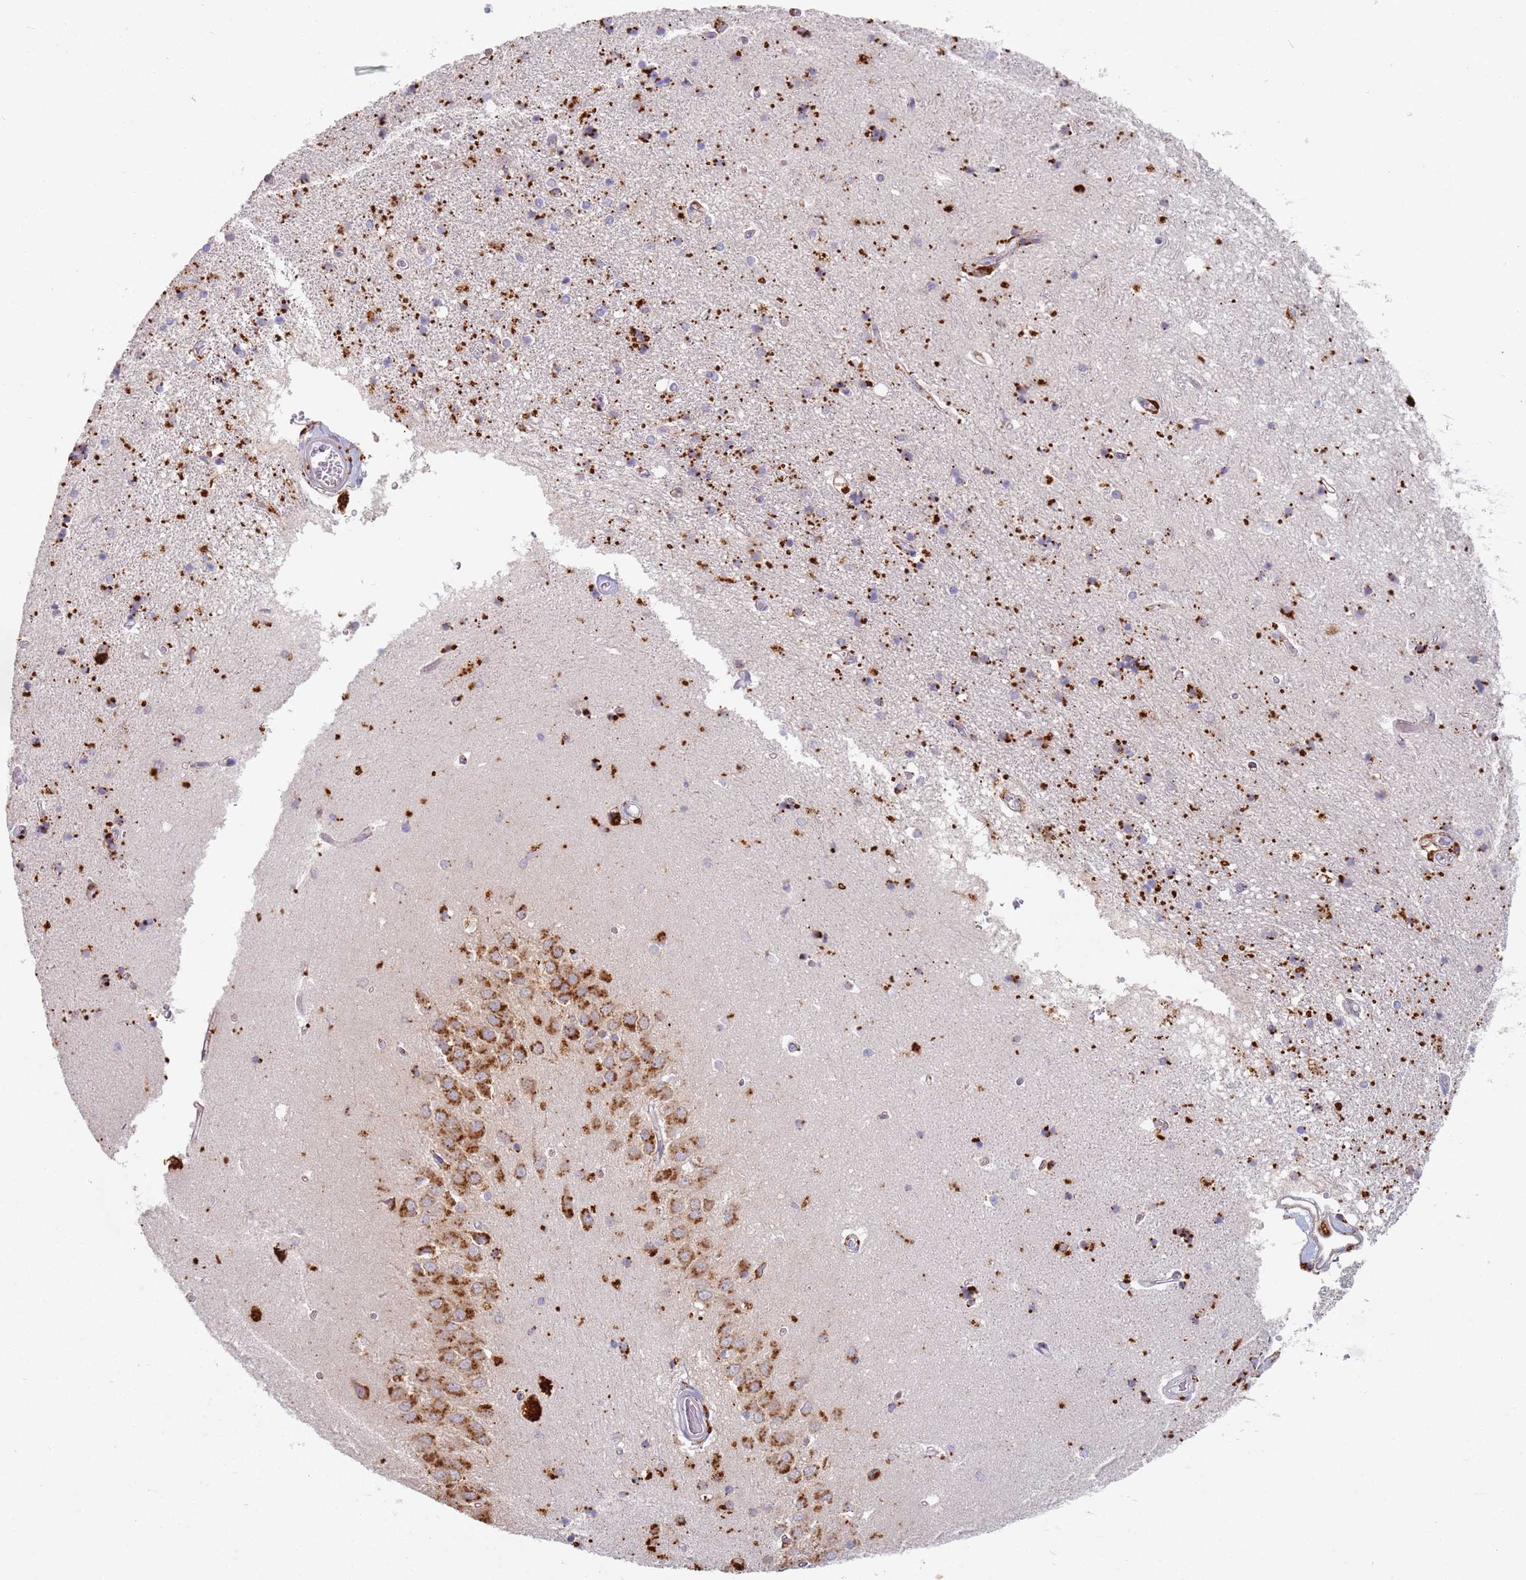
{"staining": {"intensity": "weak", "quantity": "<25%", "location": "cytoplasmic/membranous"}, "tissue": "hippocampus", "cell_type": "Glial cells", "image_type": "normal", "snomed": [{"axis": "morphology", "description": "Normal tissue, NOS"}, {"axis": "topography", "description": "Hippocampus"}], "caption": "This is an immunohistochemistry (IHC) photomicrograph of unremarkable hippocampus. There is no positivity in glial cells.", "gene": "TMEM229B", "patient": {"sex": "male", "age": 45}}